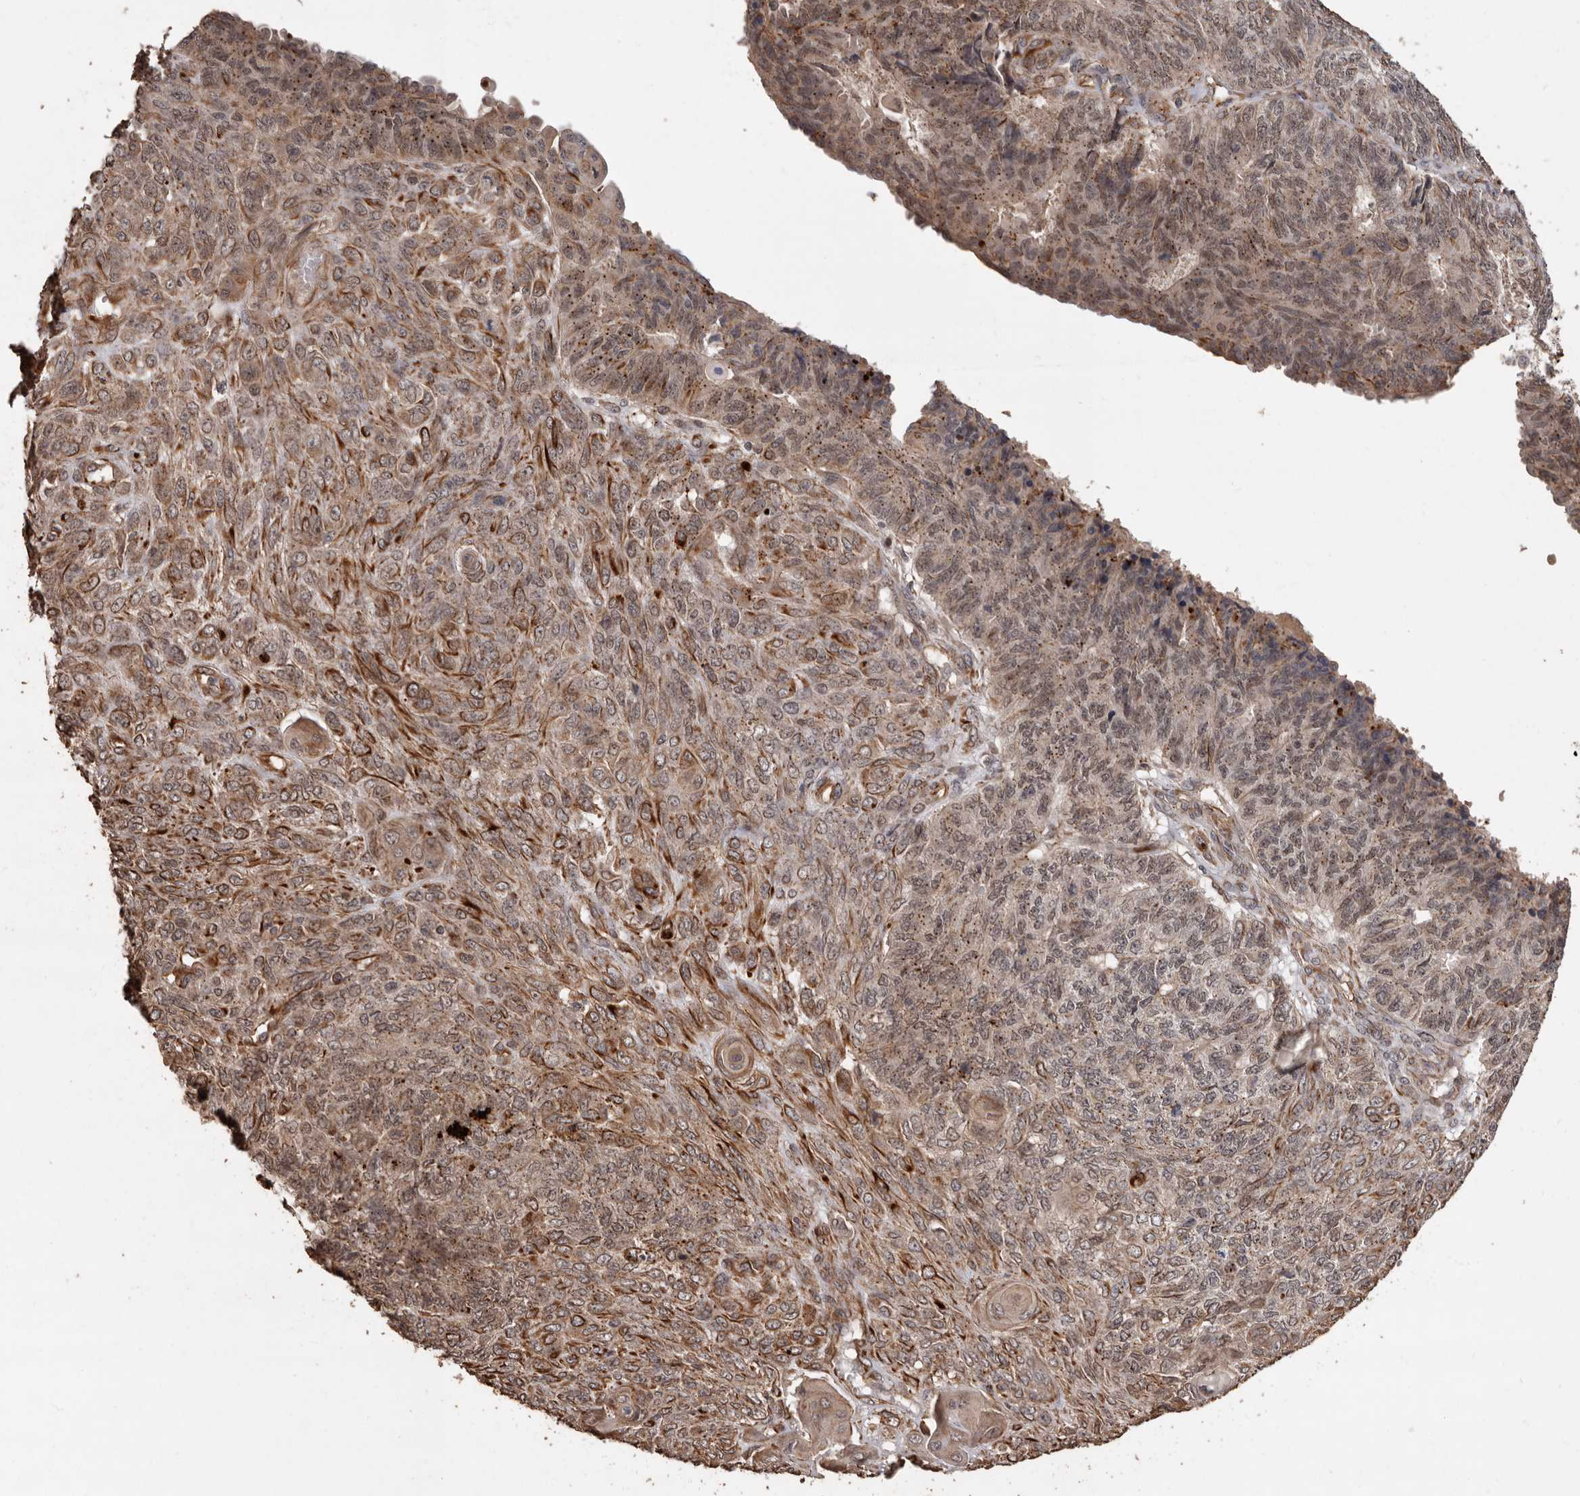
{"staining": {"intensity": "weak", "quantity": ">75%", "location": "cytoplasmic/membranous,nuclear"}, "tissue": "endometrial cancer", "cell_type": "Tumor cells", "image_type": "cancer", "snomed": [{"axis": "morphology", "description": "Adenocarcinoma, NOS"}, {"axis": "topography", "description": "Endometrium"}], "caption": "Endometrial cancer was stained to show a protein in brown. There is low levels of weak cytoplasmic/membranous and nuclear staining in approximately >75% of tumor cells.", "gene": "BRAT1", "patient": {"sex": "female", "age": 32}}